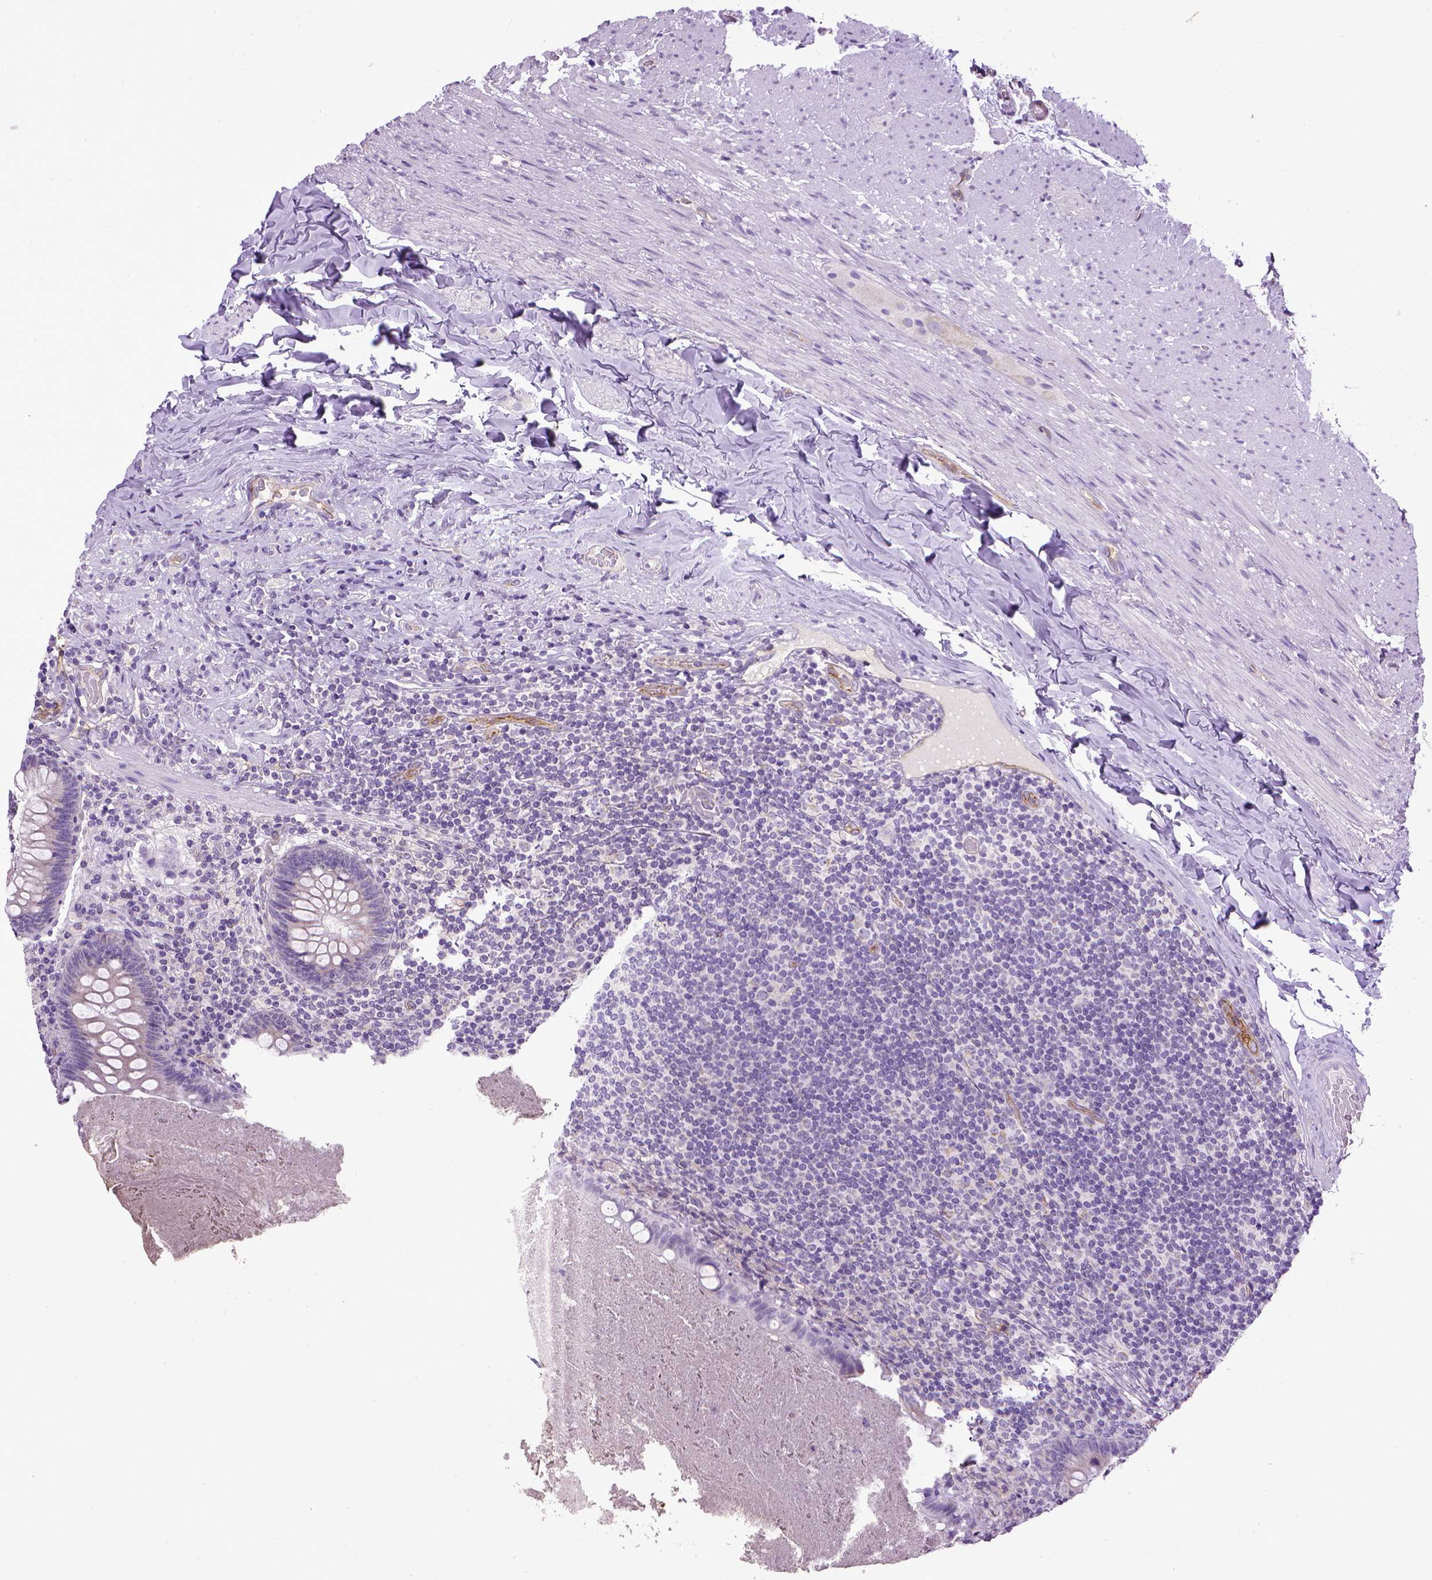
{"staining": {"intensity": "negative", "quantity": "none", "location": "none"}, "tissue": "appendix", "cell_type": "Glandular cells", "image_type": "normal", "snomed": [{"axis": "morphology", "description": "Normal tissue, NOS"}, {"axis": "topography", "description": "Appendix"}], "caption": "IHC of benign human appendix displays no positivity in glandular cells.", "gene": "ENG", "patient": {"sex": "male", "age": 47}}